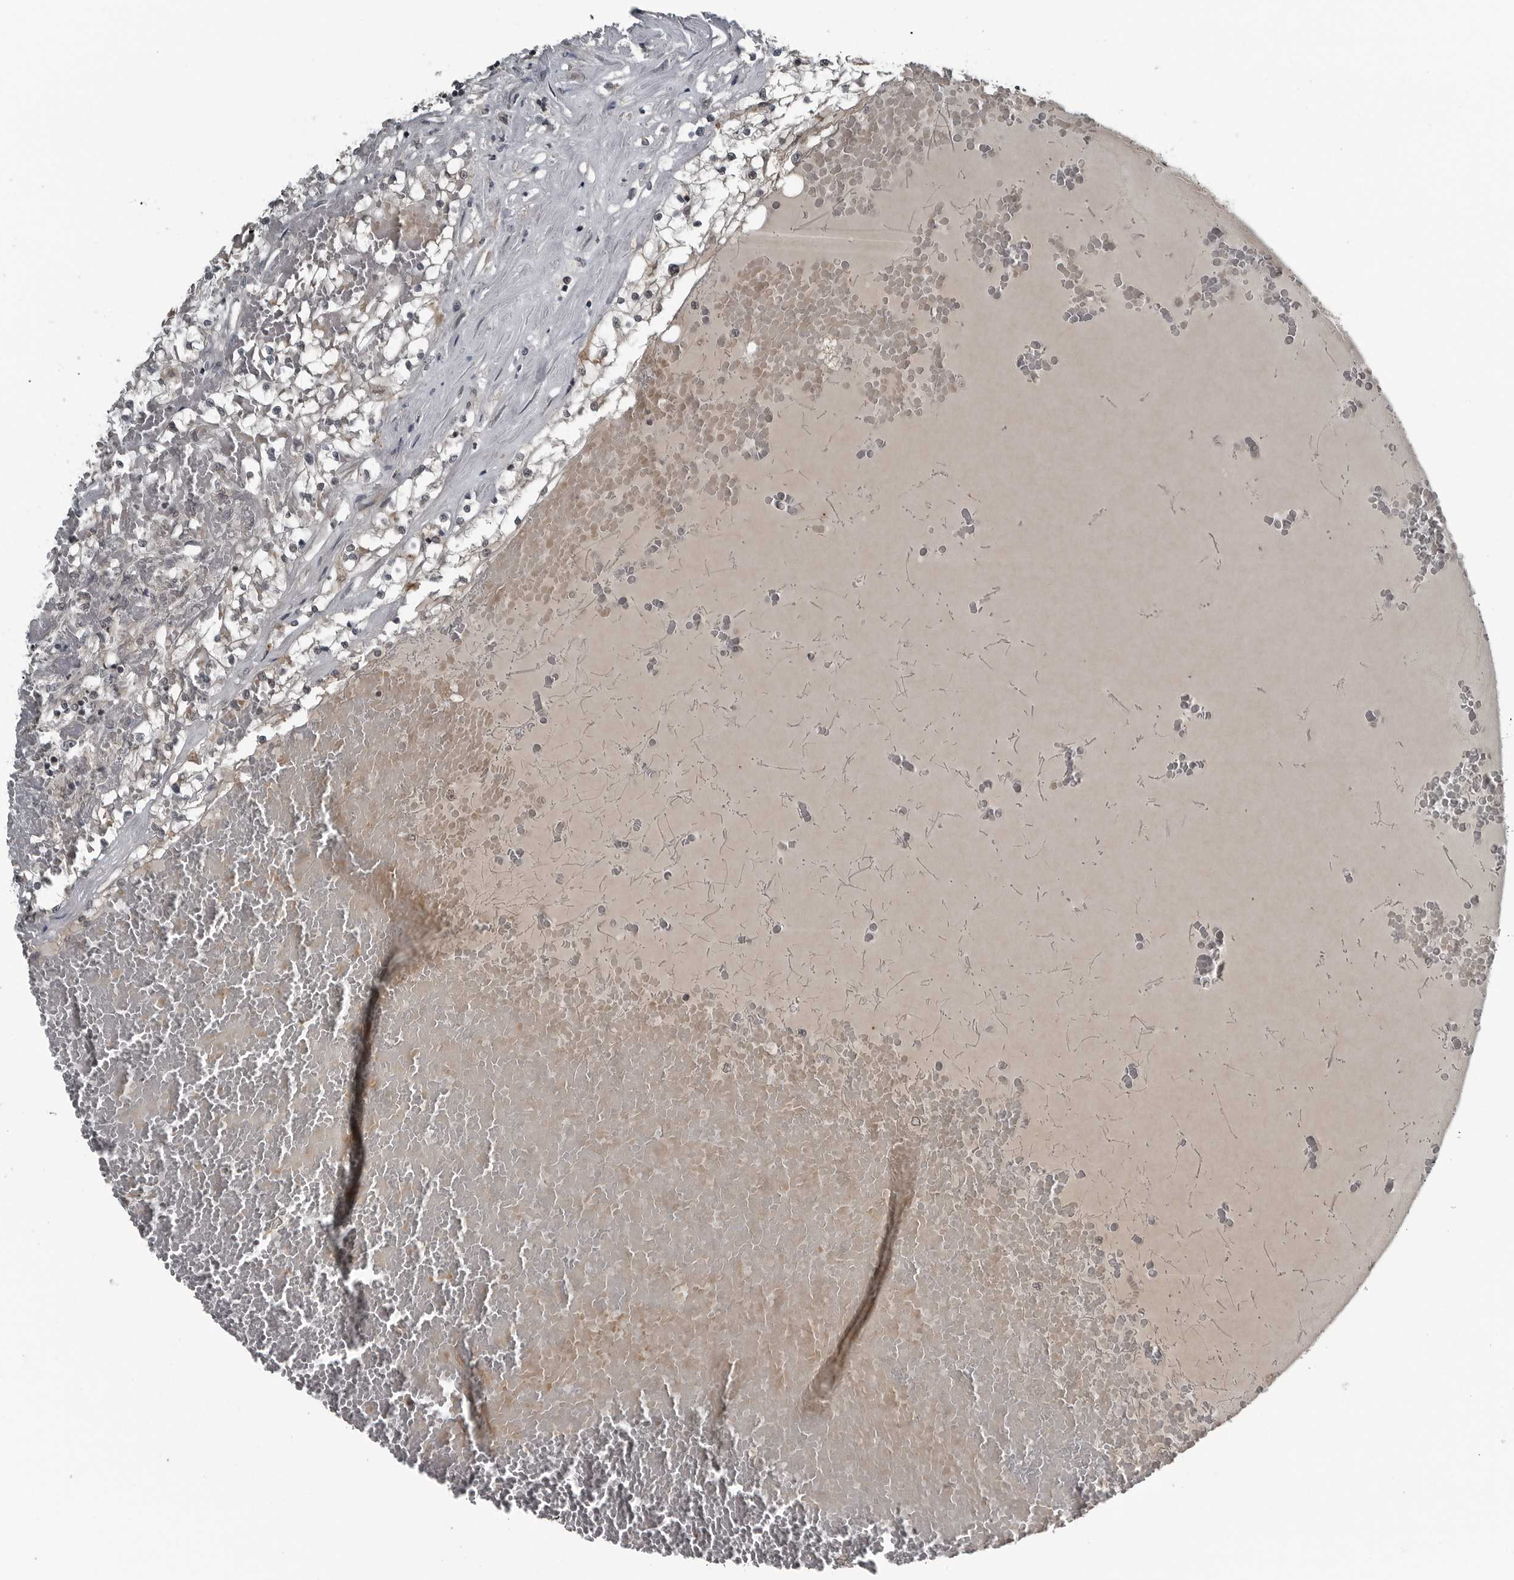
{"staining": {"intensity": "negative", "quantity": "none", "location": "none"}, "tissue": "renal cancer", "cell_type": "Tumor cells", "image_type": "cancer", "snomed": [{"axis": "morphology", "description": "Normal tissue, NOS"}, {"axis": "morphology", "description": "Adenocarcinoma, NOS"}, {"axis": "topography", "description": "Kidney"}], "caption": "Immunohistochemistry micrograph of human adenocarcinoma (renal) stained for a protein (brown), which reveals no staining in tumor cells.", "gene": "GAK", "patient": {"sex": "male", "age": 68}}